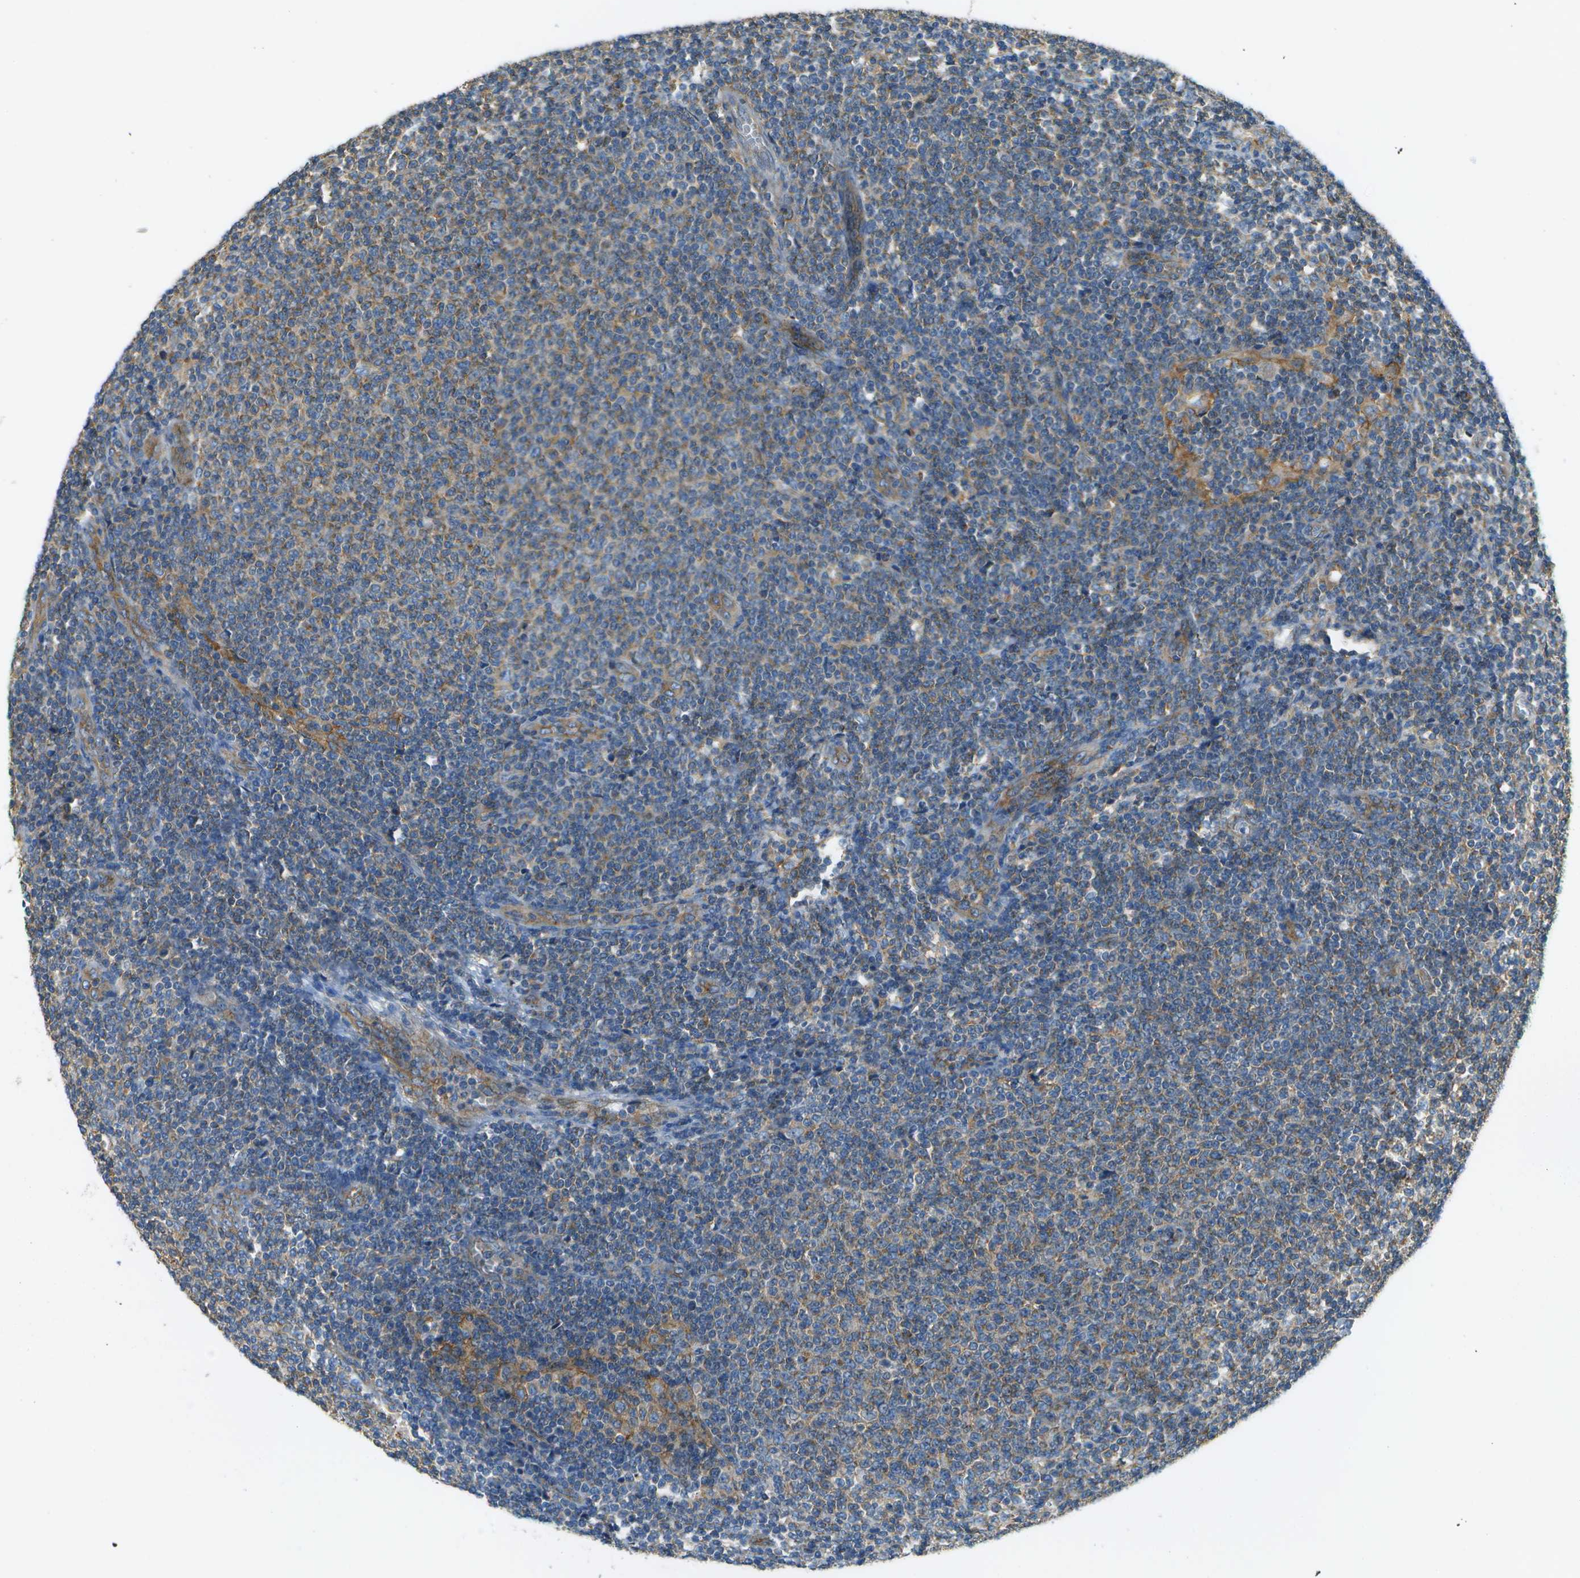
{"staining": {"intensity": "moderate", "quantity": "<25%", "location": "cytoplasmic/membranous"}, "tissue": "lymphoma", "cell_type": "Tumor cells", "image_type": "cancer", "snomed": [{"axis": "morphology", "description": "Malignant lymphoma, non-Hodgkin's type, Low grade"}, {"axis": "topography", "description": "Lymph node"}], "caption": "Lymphoma tissue reveals moderate cytoplasmic/membranous staining in approximately <25% of tumor cells Using DAB (3,3'-diaminobenzidine) (brown) and hematoxylin (blue) stains, captured at high magnification using brightfield microscopy.", "gene": "CLTC", "patient": {"sex": "male", "age": 66}}